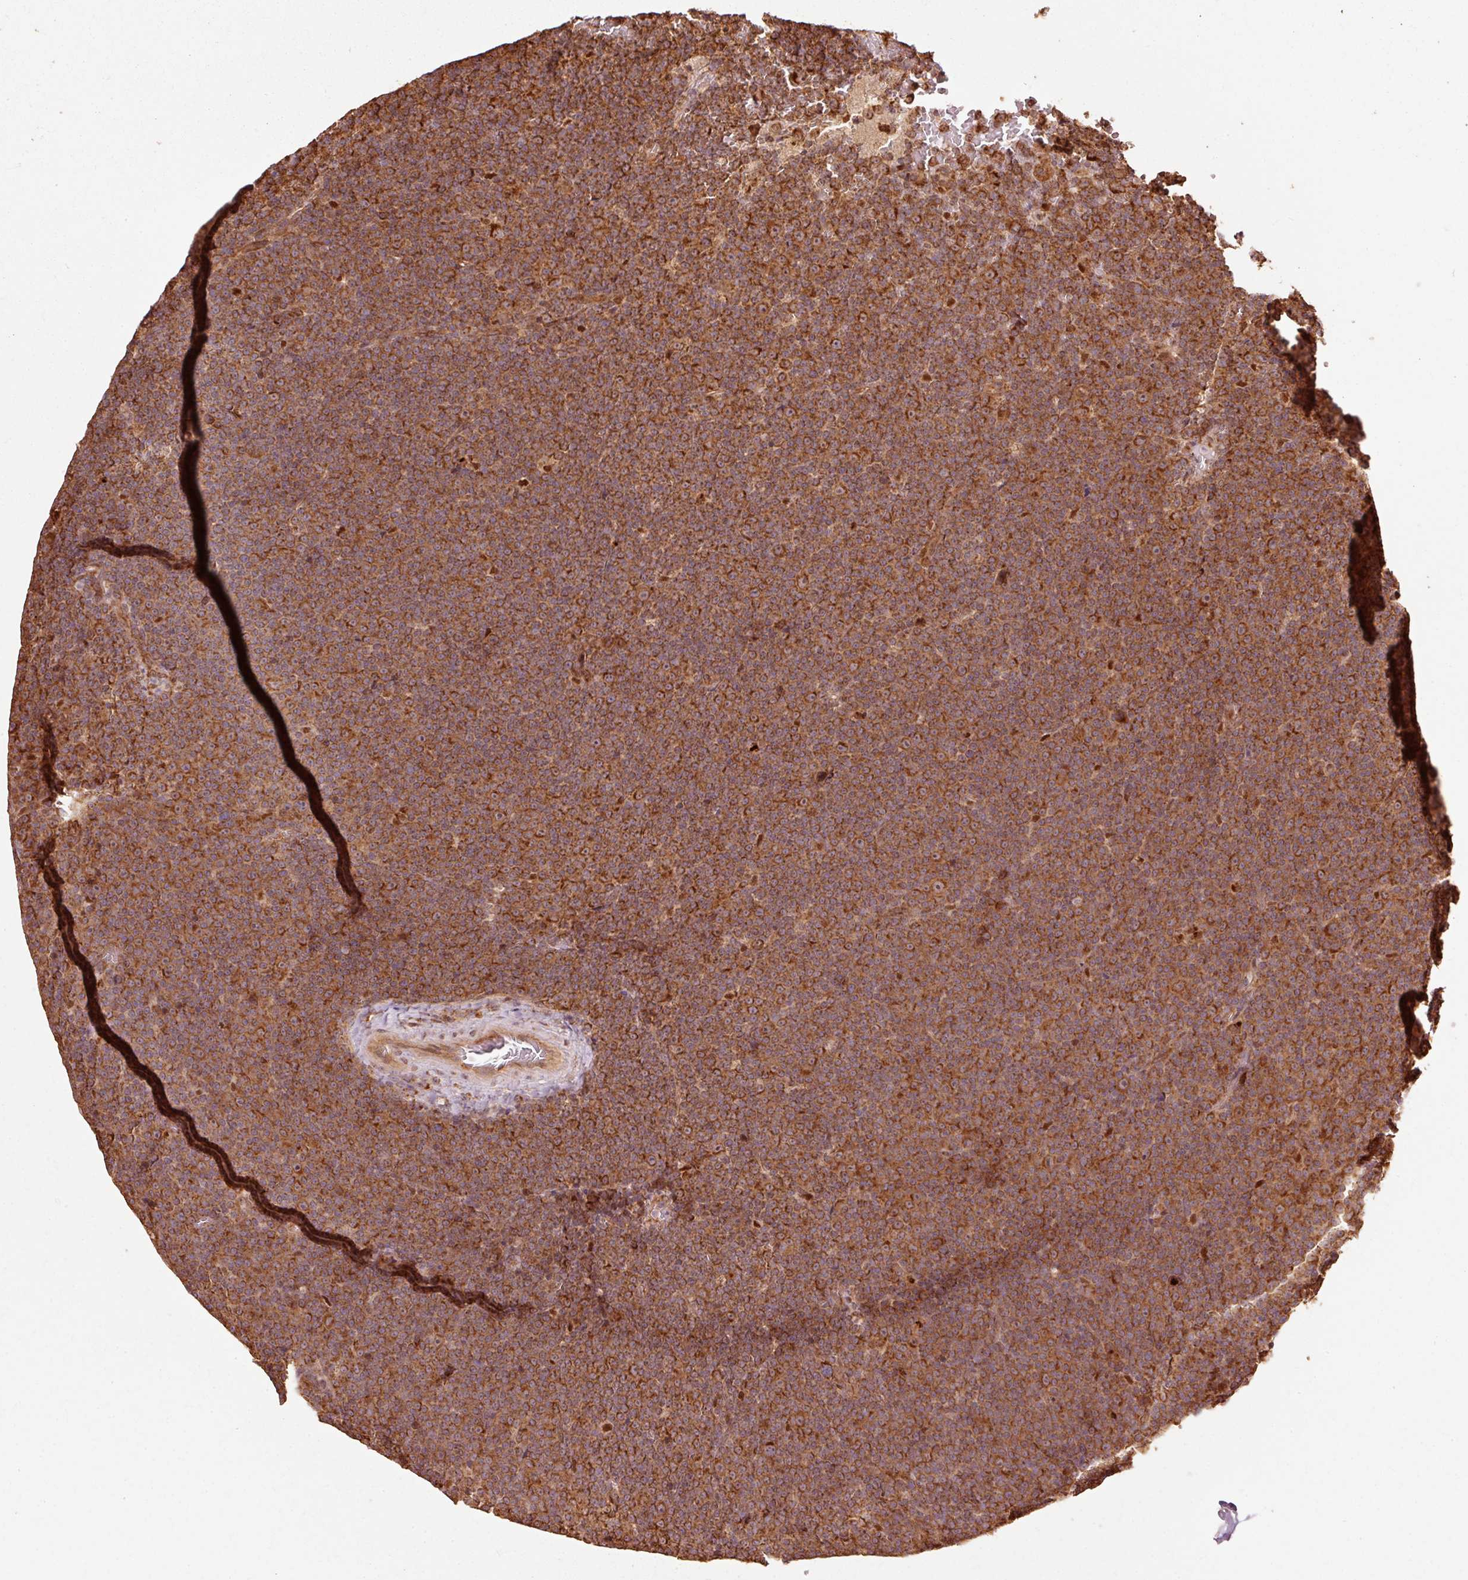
{"staining": {"intensity": "strong", "quantity": ">75%", "location": "cytoplasmic/membranous"}, "tissue": "lymphoma", "cell_type": "Tumor cells", "image_type": "cancer", "snomed": [{"axis": "morphology", "description": "Malignant lymphoma, non-Hodgkin's type, Low grade"}, {"axis": "topography", "description": "Lymph node"}], "caption": "Human malignant lymphoma, non-Hodgkin's type (low-grade) stained with a brown dye reveals strong cytoplasmic/membranous positive staining in approximately >75% of tumor cells.", "gene": "MRPL16", "patient": {"sex": "female", "age": 67}}